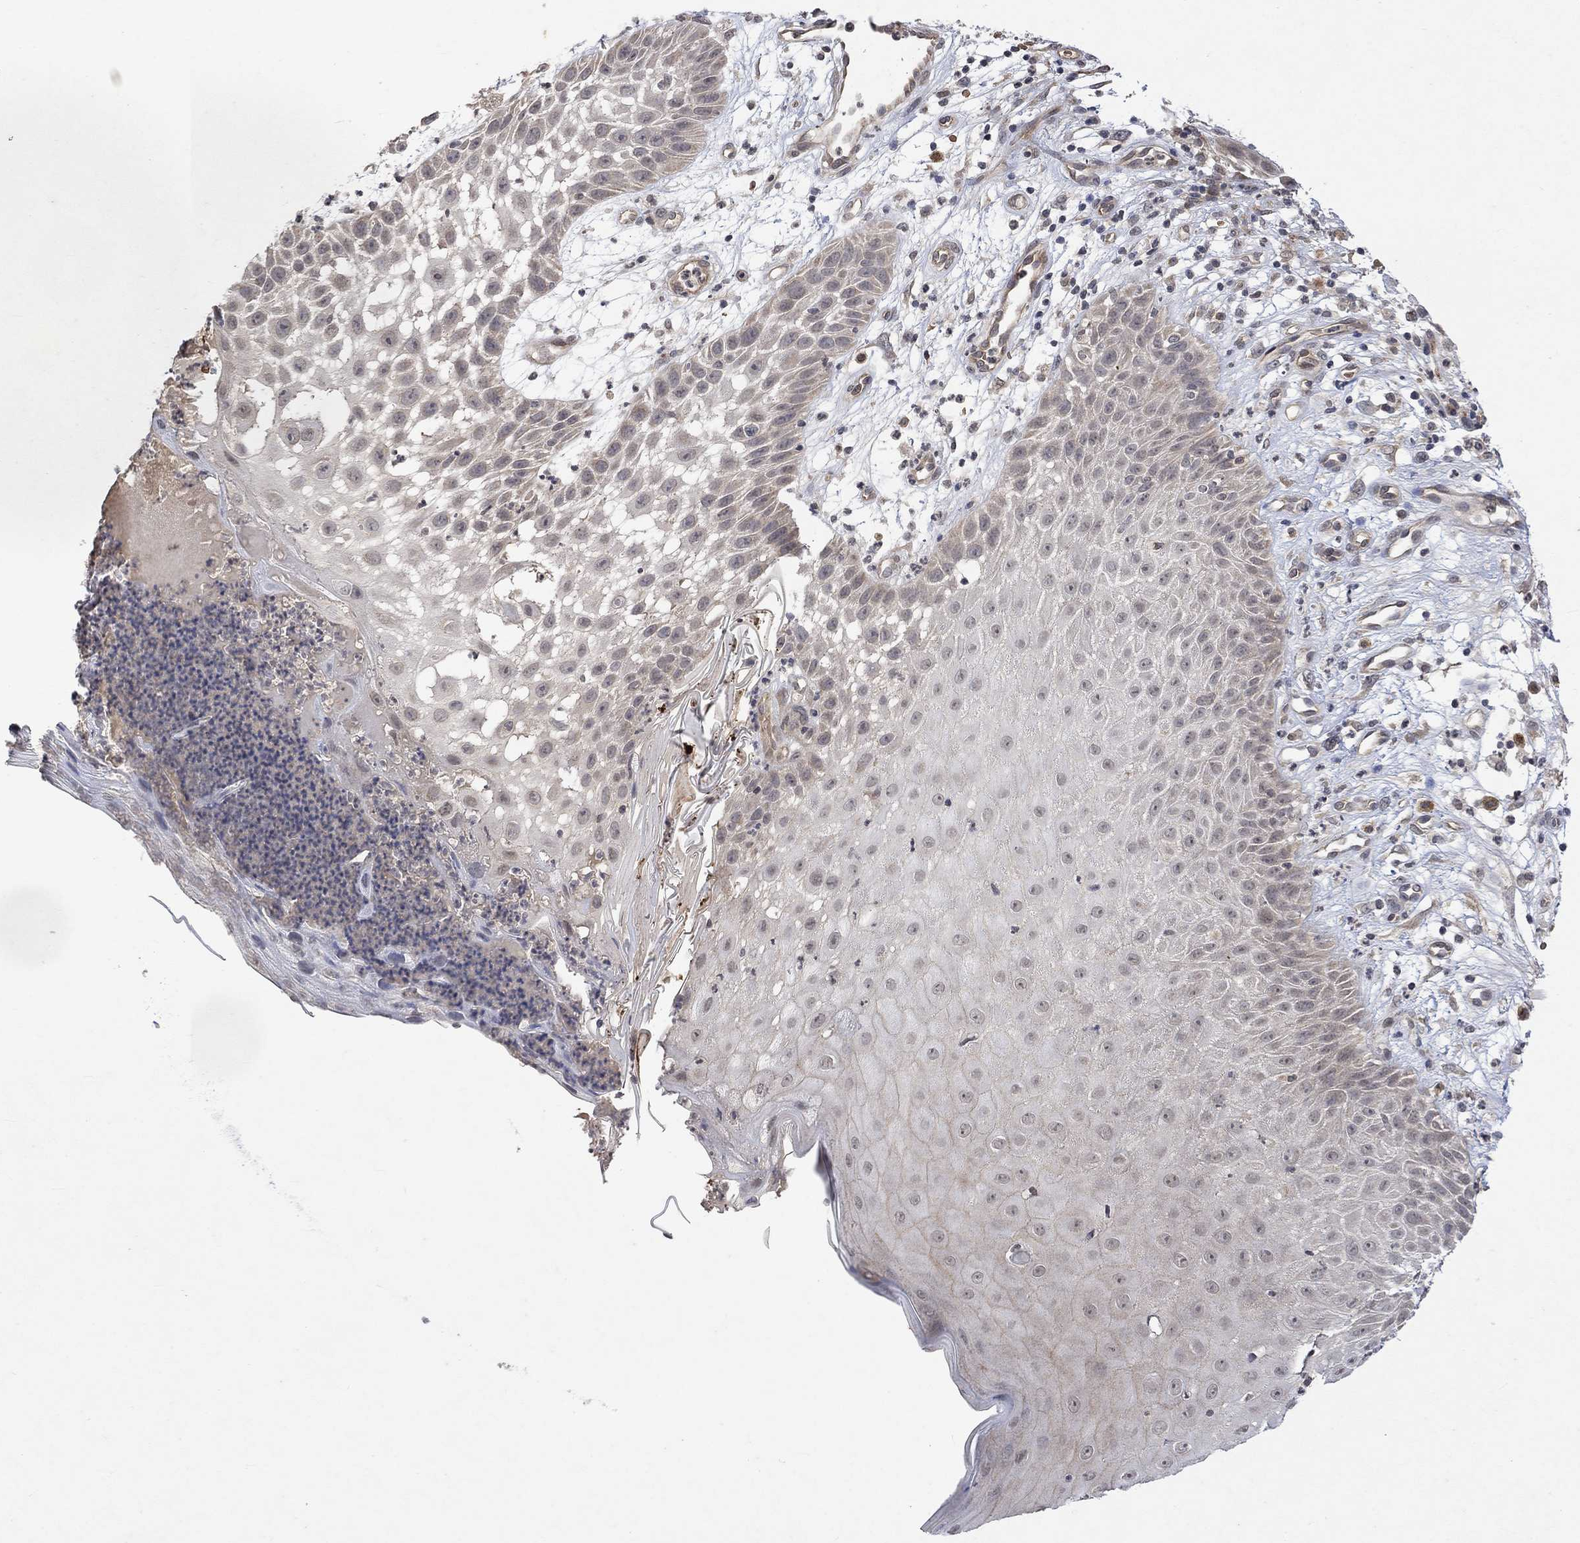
{"staining": {"intensity": "negative", "quantity": "none", "location": "none"}, "tissue": "skin cancer", "cell_type": "Tumor cells", "image_type": "cancer", "snomed": [{"axis": "morphology", "description": "Normal tissue, NOS"}, {"axis": "morphology", "description": "Squamous cell carcinoma, NOS"}, {"axis": "topography", "description": "Skin"}], "caption": "This is an IHC micrograph of human skin squamous cell carcinoma. There is no expression in tumor cells.", "gene": "GRIN2D", "patient": {"sex": "male", "age": 79}}